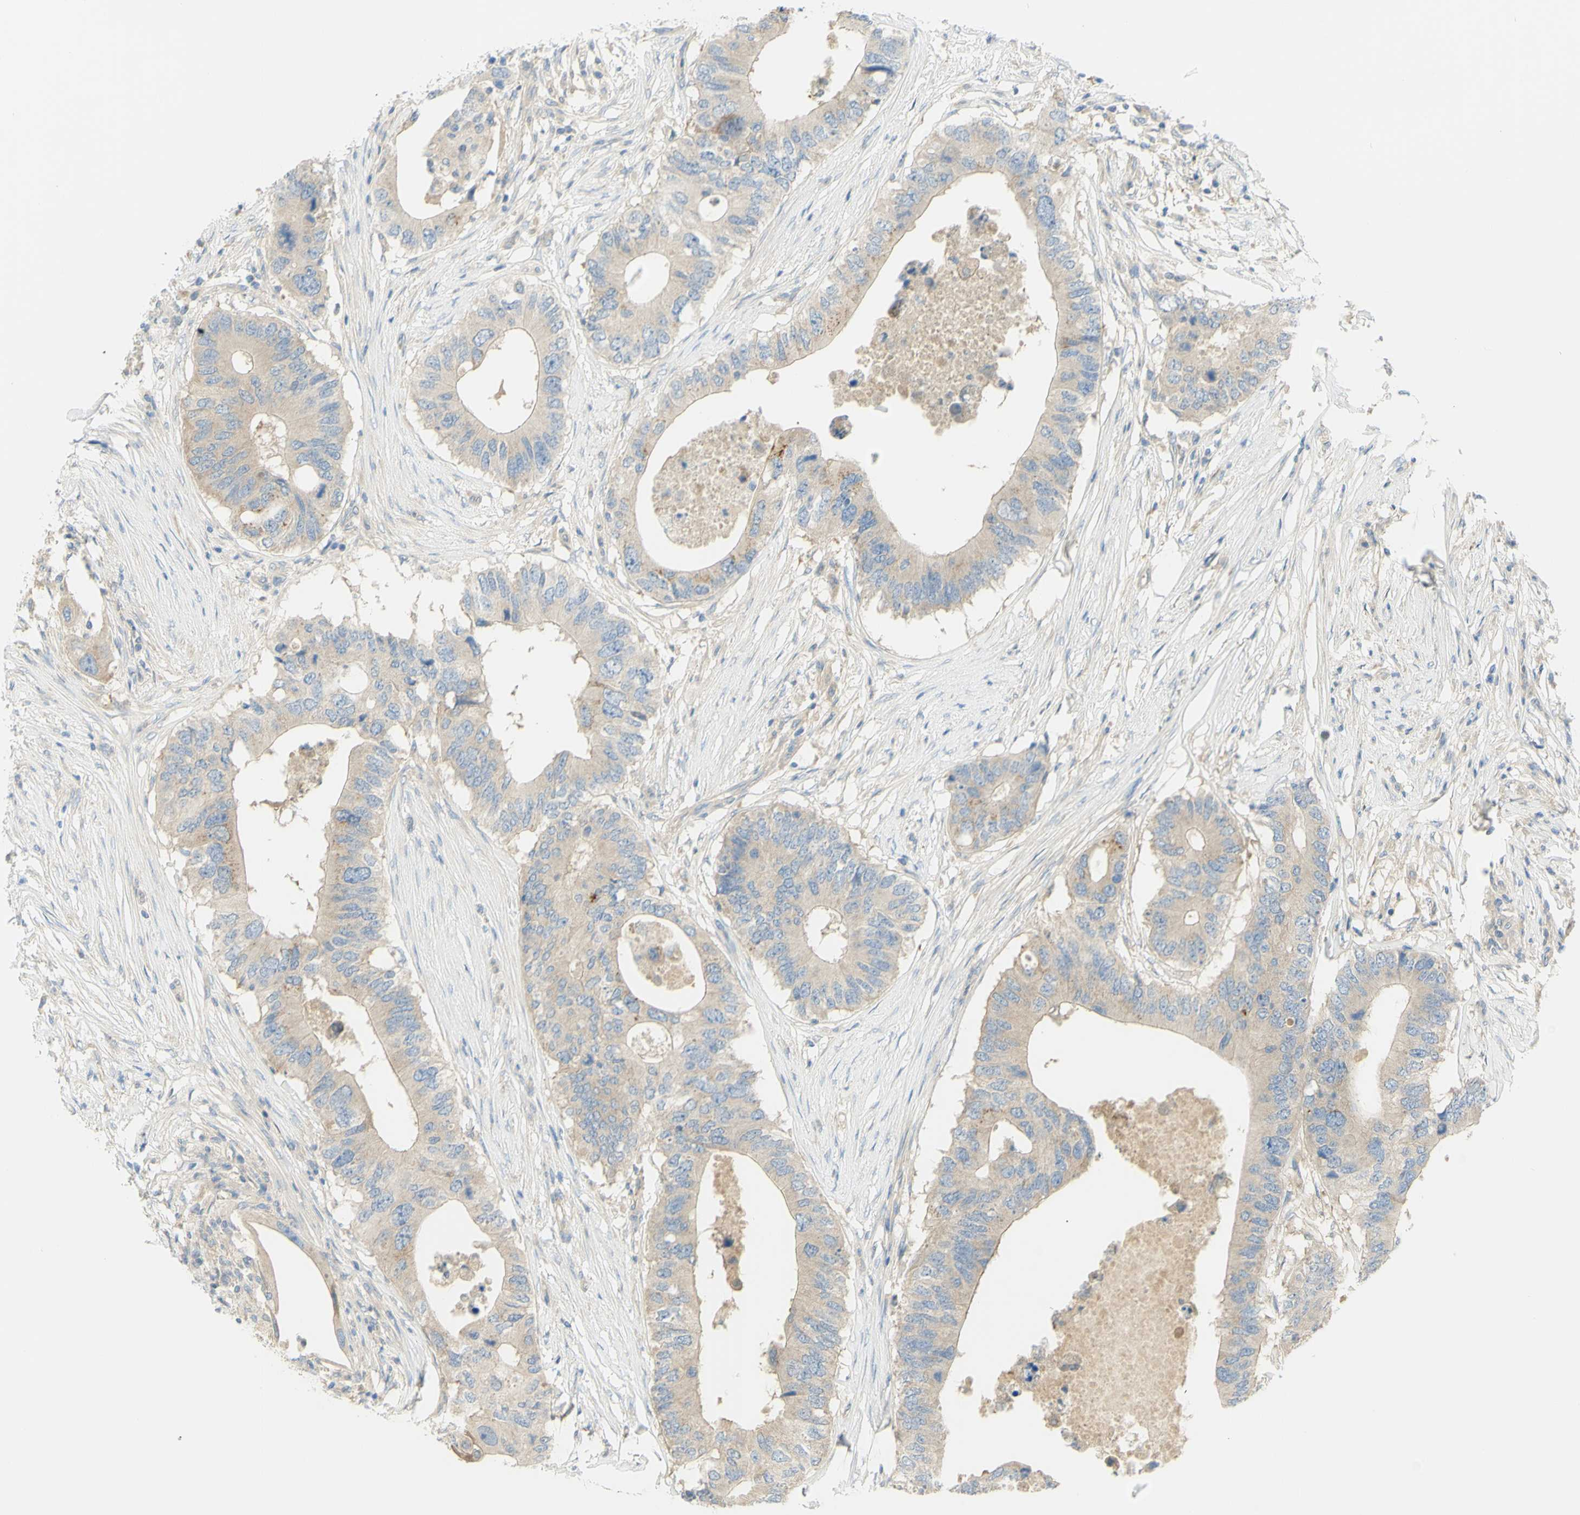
{"staining": {"intensity": "weak", "quantity": ">75%", "location": "cytoplasmic/membranous"}, "tissue": "colorectal cancer", "cell_type": "Tumor cells", "image_type": "cancer", "snomed": [{"axis": "morphology", "description": "Adenocarcinoma, NOS"}, {"axis": "topography", "description": "Colon"}], "caption": "Colorectal cancer (adenocarcinoma) stained with immunohistochemistry (IHC) reveals weak cytoplasmic/membranous staining in approximately >75% of tumor cells. (IHC, brightfield microscopy, high magnification).", "gene": "GCNT3", "patient": {"sex": "male", "age": 71}}